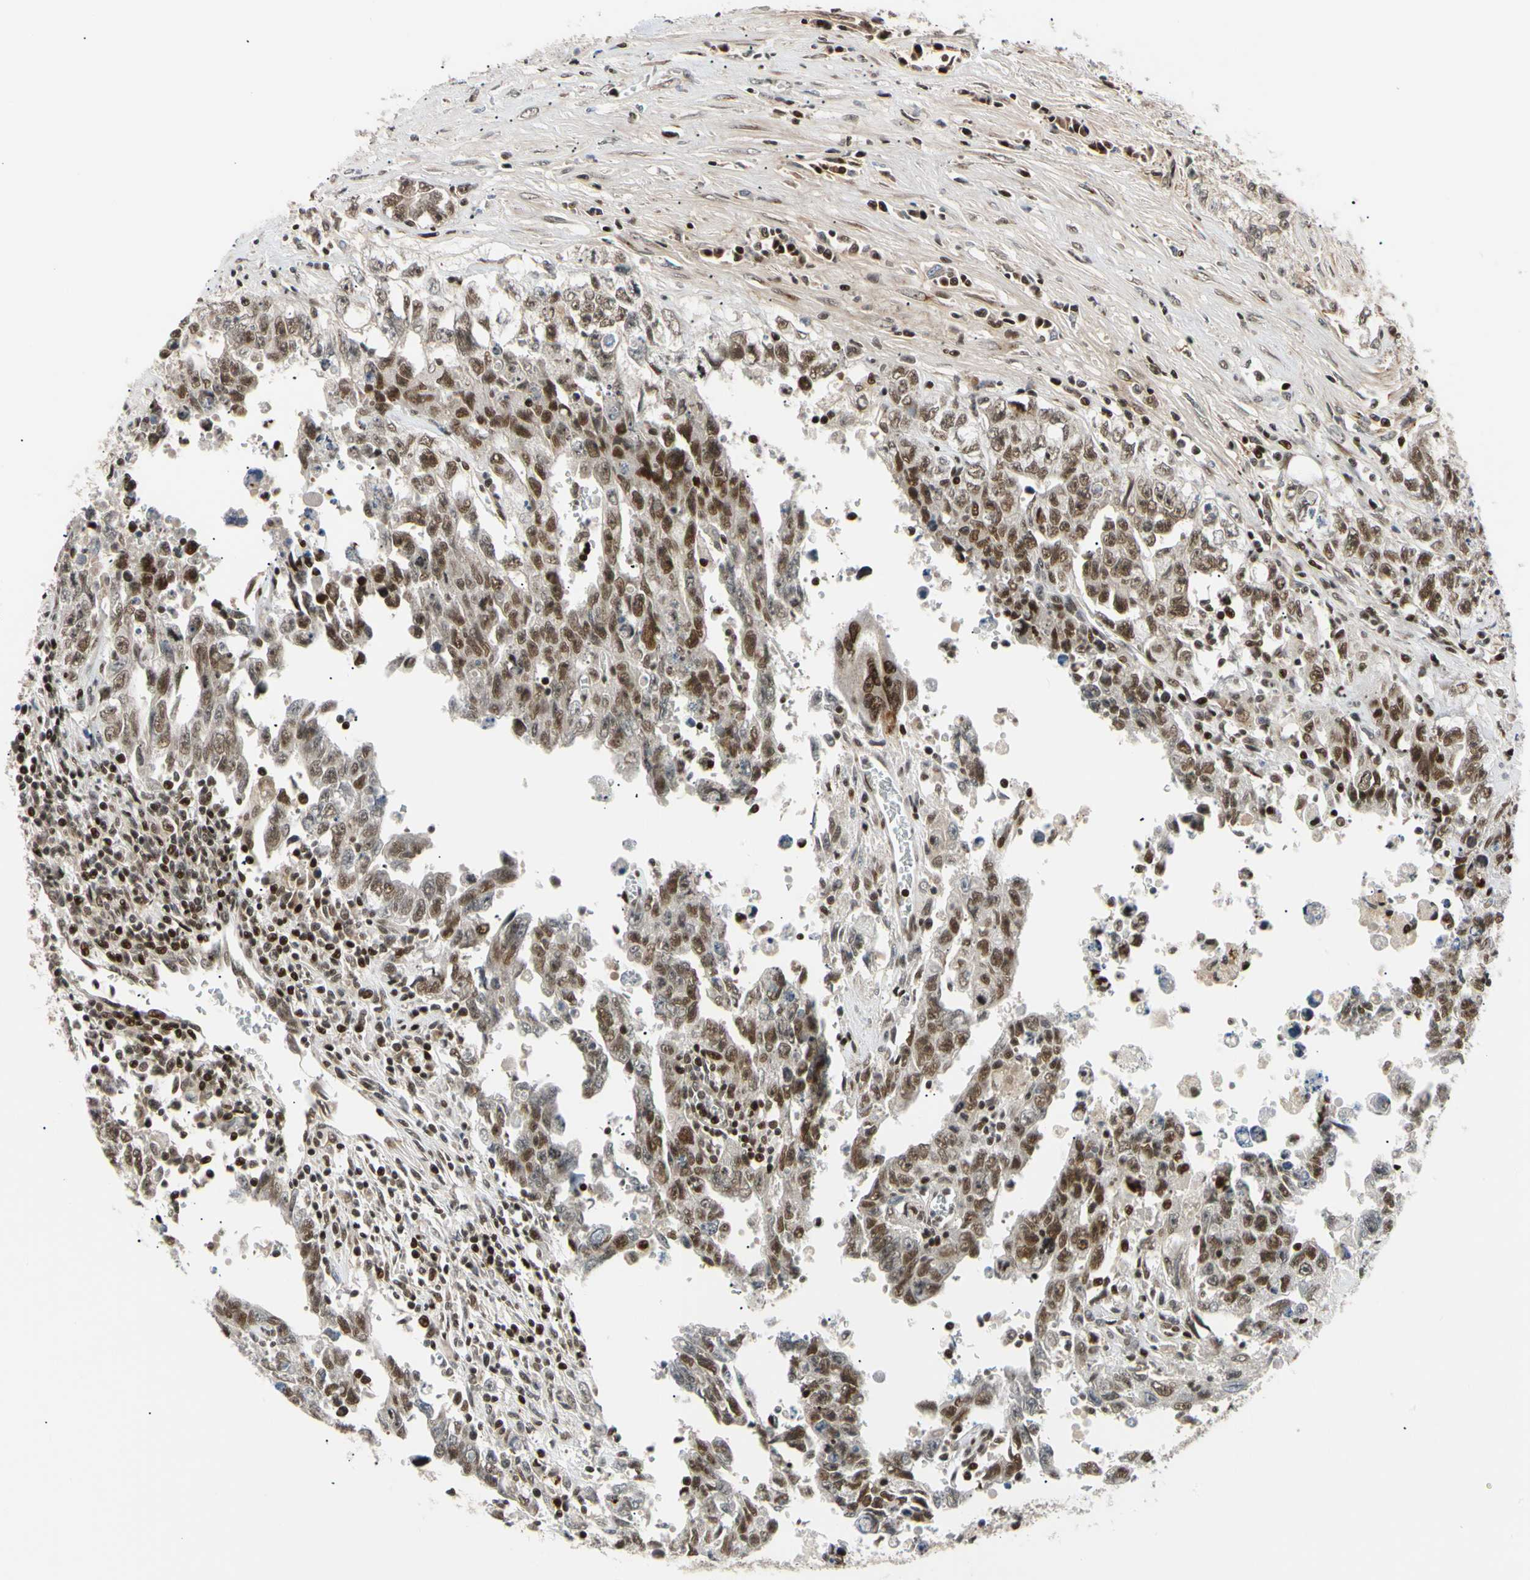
{"staining": {"intensity": "moderate", "quantity": "25%-75%", "location": "nuclear"}, "tissue": "testis cancer", "cell_type": "Tumor cells", "image_type": "cancer", "snomed": [{"axis": "morphology", "description": "Carcinoma, Embryonal, NOS"}, {"axis": "topography", "description": "Testis"}], "caption": "Protein staining of testis embryonal carcinoma tissue exhibits moderate nuclear expression in about 25%-75% of tumor cells. (Stains: DAB (3,3'-diaminobenzidine) in brown, nuclei in blue, Microscopy: brightfield microscopy at high magnification).", "gene": "E2F1", "patient": {"sex": "male", "age": 28}}